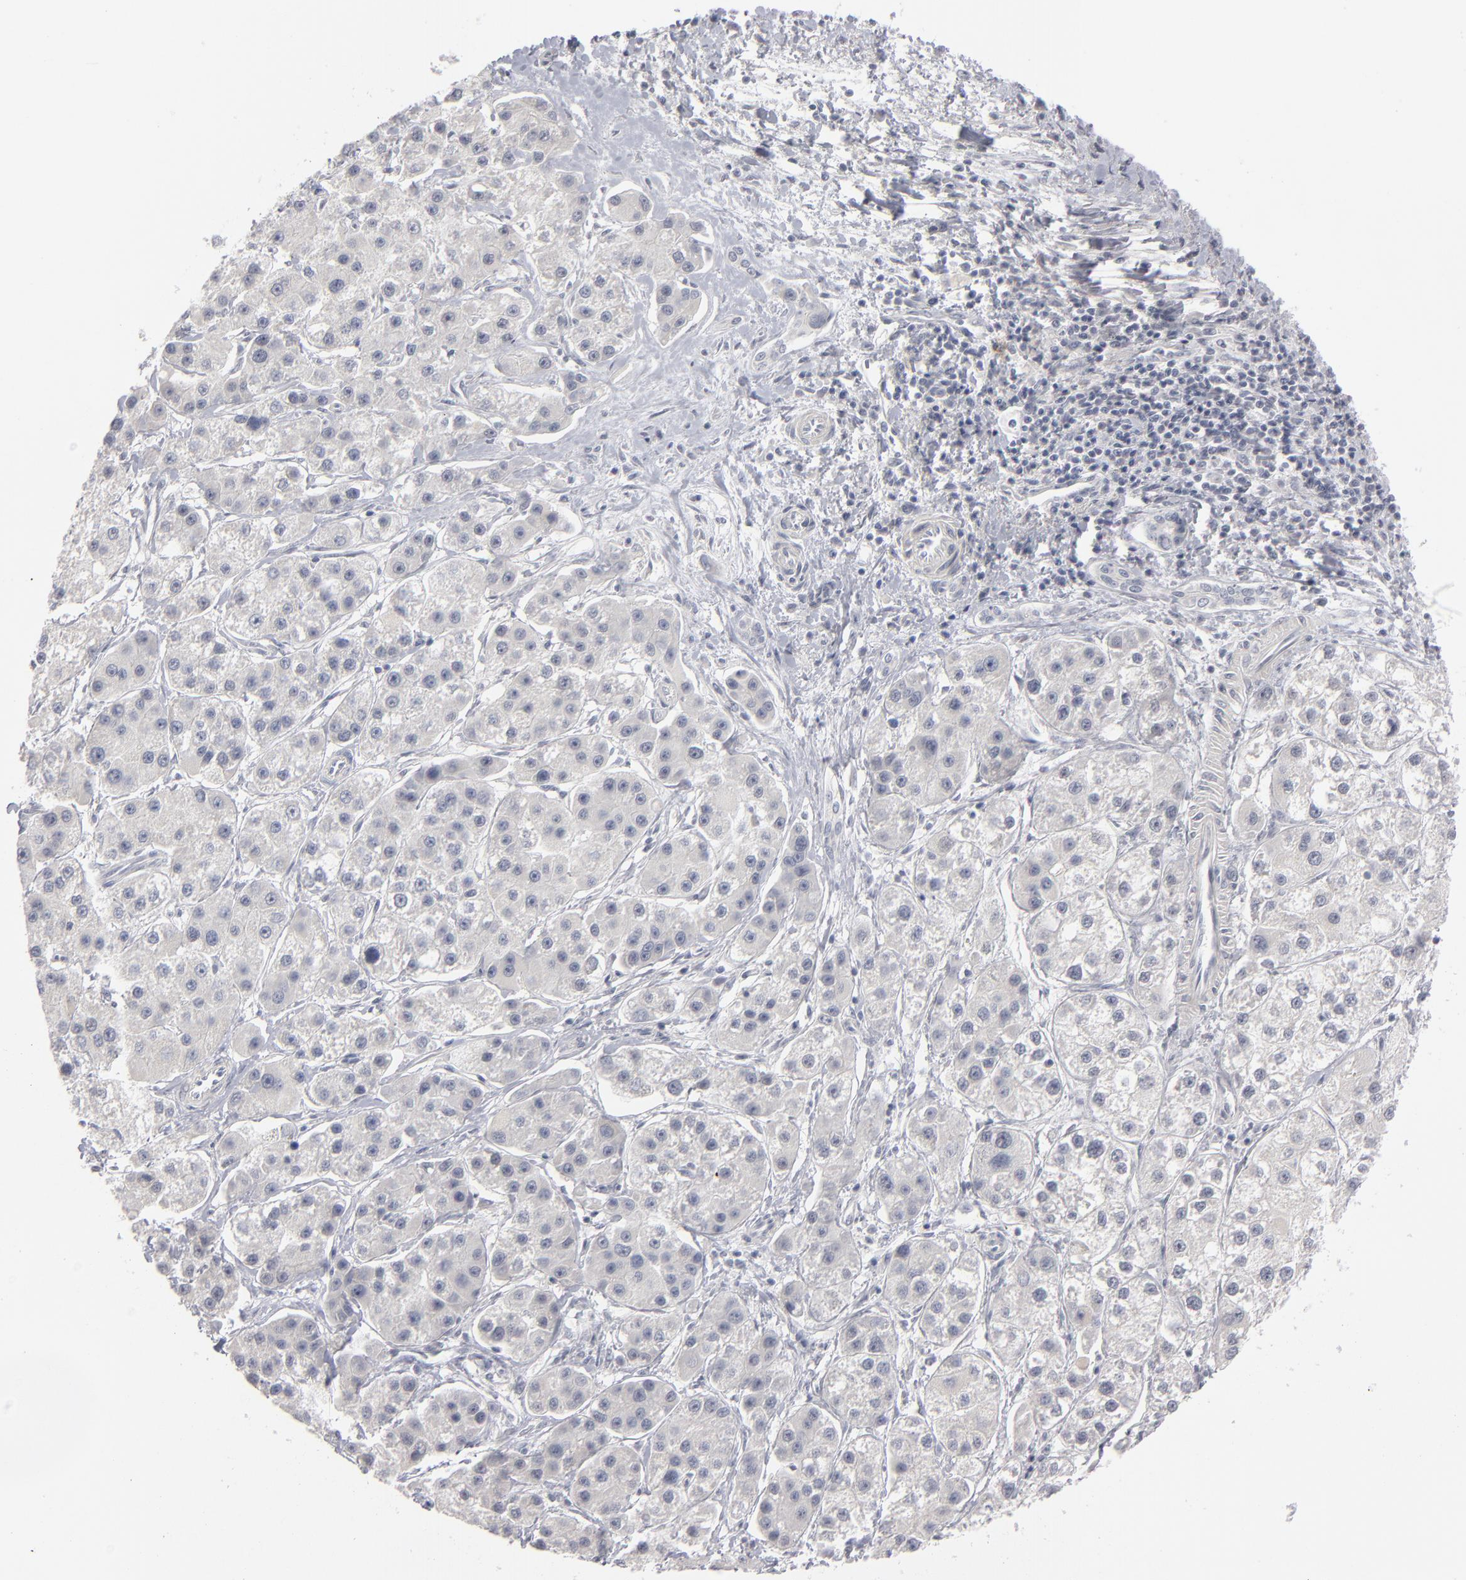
{"staining": {"intensity": "negative", "quantity": "none", "location": "none"}, "tissue": "liver cancer", "cell_type": "Tumor cells", "image_type": "cancer", "snomed": [{"axis": "morphology", "description": "Carcinoma, Hepatocellular, NOS"}, {"axis": "topography", "description": "Liver"}], "caption": "IHC image of human hepatocellular carcinoma (liver) stained for a protein (brown), which shows no staining in tumor cells. Nuclei are stained in blue.", "gene": "KIAA1210", "patient": {"sex": "female", "age": 85}}